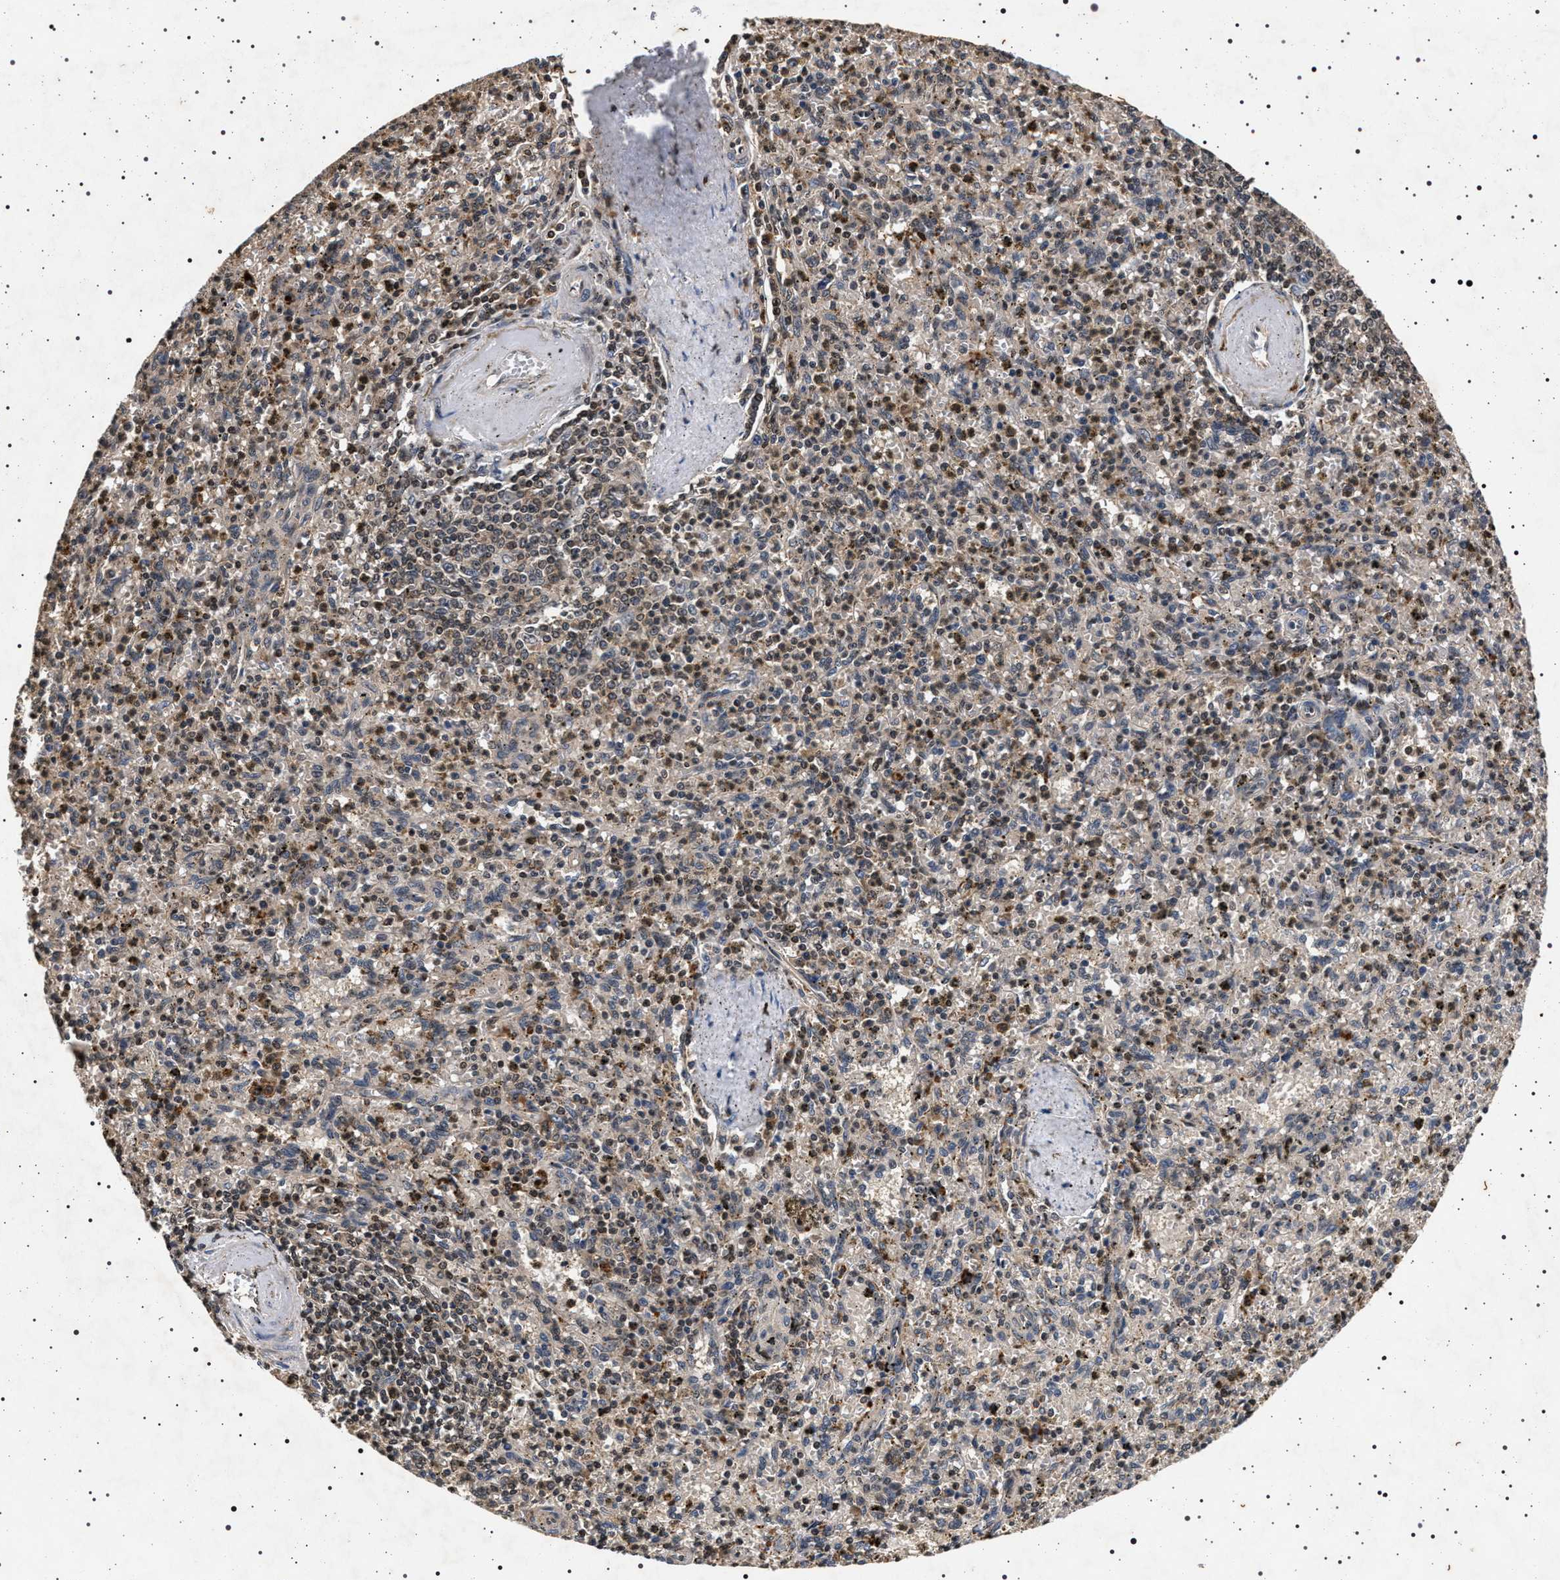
{"staining": {"intensity": "weak", "quantity": "25%-75%", "location": "cytoplasmic/membranous"}, "tissue": "spleen", "cell_type": "Cells in red pulp", "image_type": "normal", "snomed": [{"axis": "morphology", "description": "Normal tissue, NOS"}, {"axis": "topography", "description": "Spleen"}], "caption": "Immunohistochemistry (IHC) (DAB) staining of normal human spleen reveals weak cytoplasmic/membranous protein staining in approximately 25%-75% of cells in red pulp.", "gene": "CDKN1B", "patient": {"sex": "male", "age": 72}}